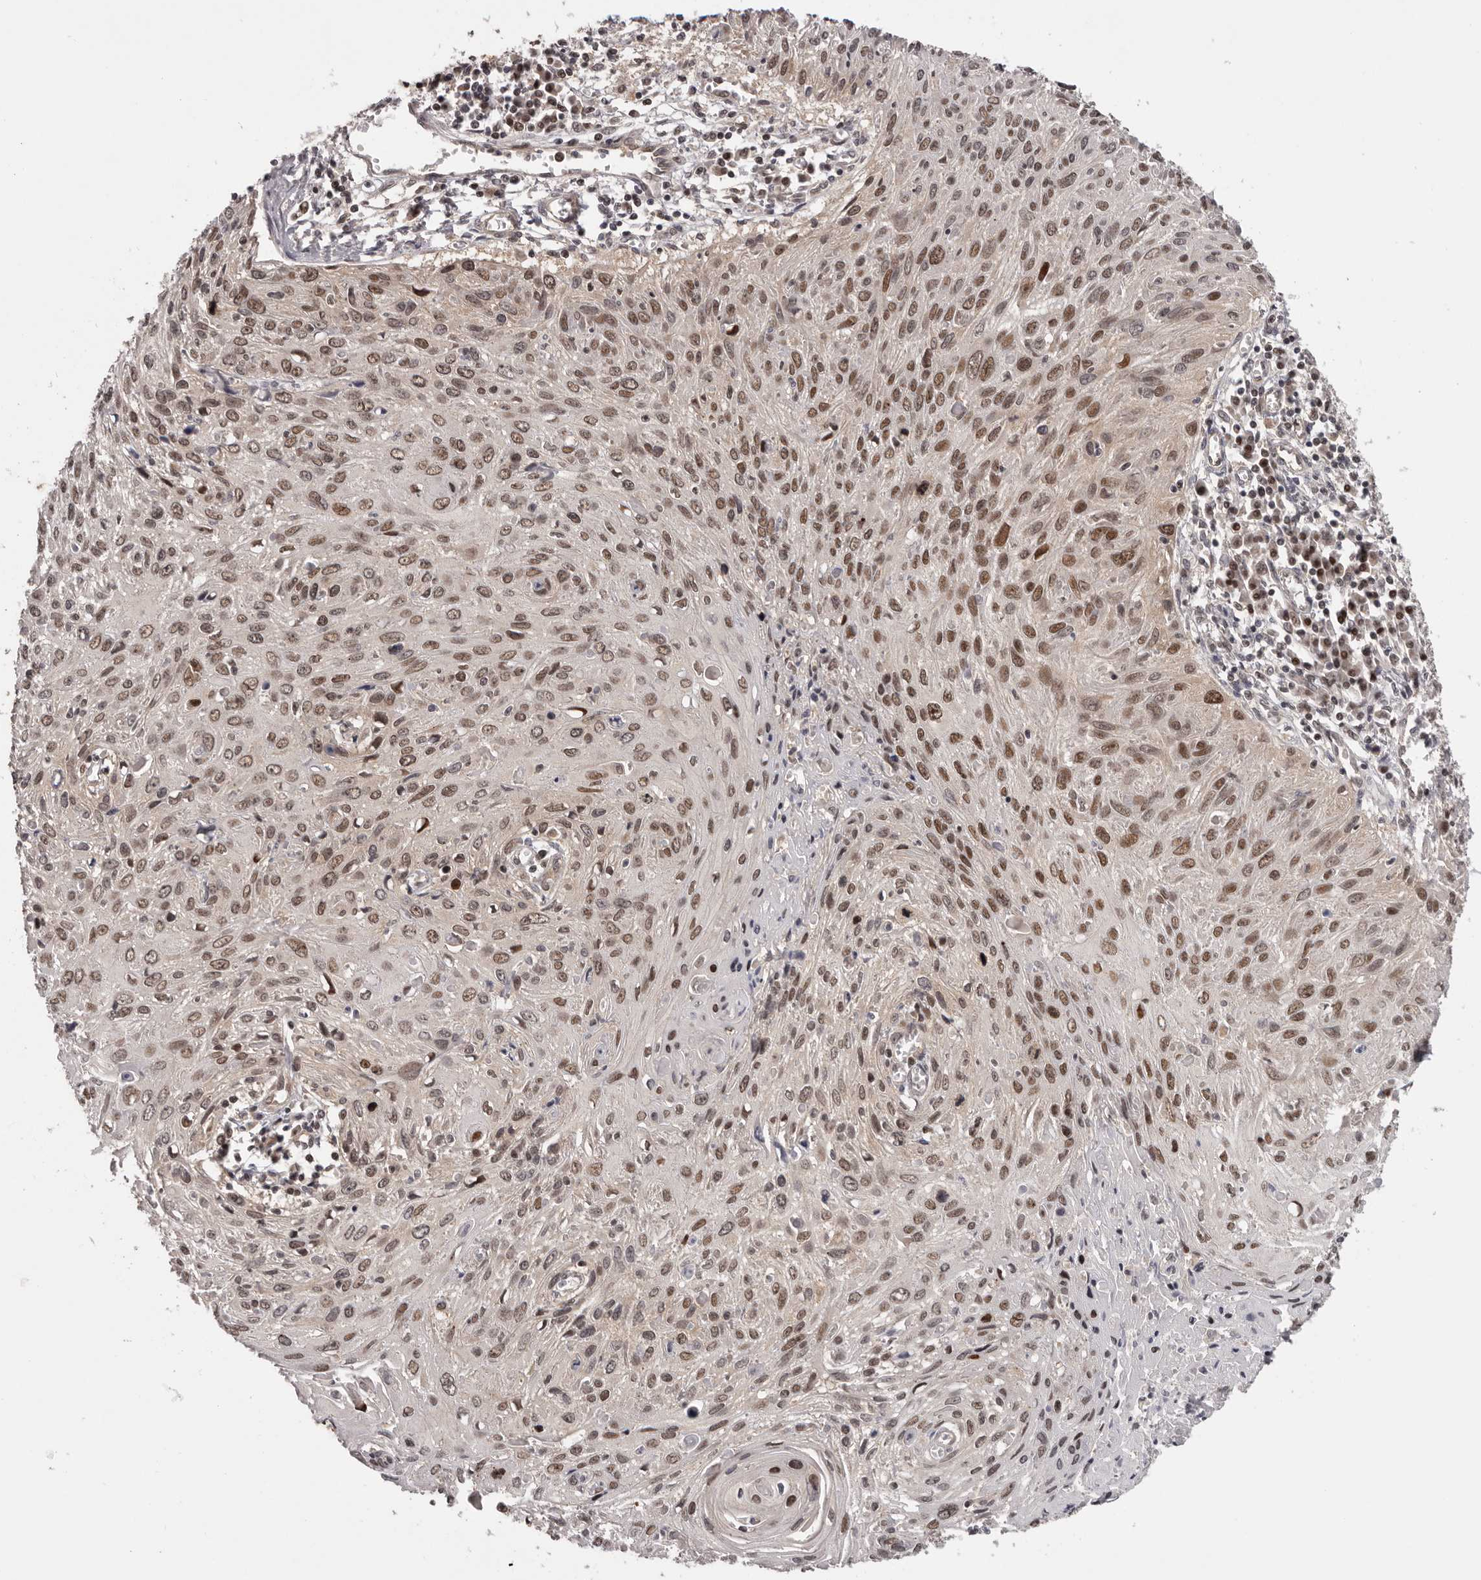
{"staining": {"intensity": "moderate", "quantity": ">75%", "location": "nuclear"}, "tissue": "cervical cancer", "cell_type": "Tumor cells", "image_type": "cancer", "snomed": [{"axis": "morphology", "description": "Squamous cell carcinoma, NOS"}, {"axis": "topography", "description": "Cervix"}], "caption": "There is medium levels of moderate nuclear expression in tumor cells of cervical cancer (squamous cell carcinoma), as demonstrated by immunohistochemical staining (brown color).", "gene": "TBX5", "patient": {"sex": "female", "age": 51}}